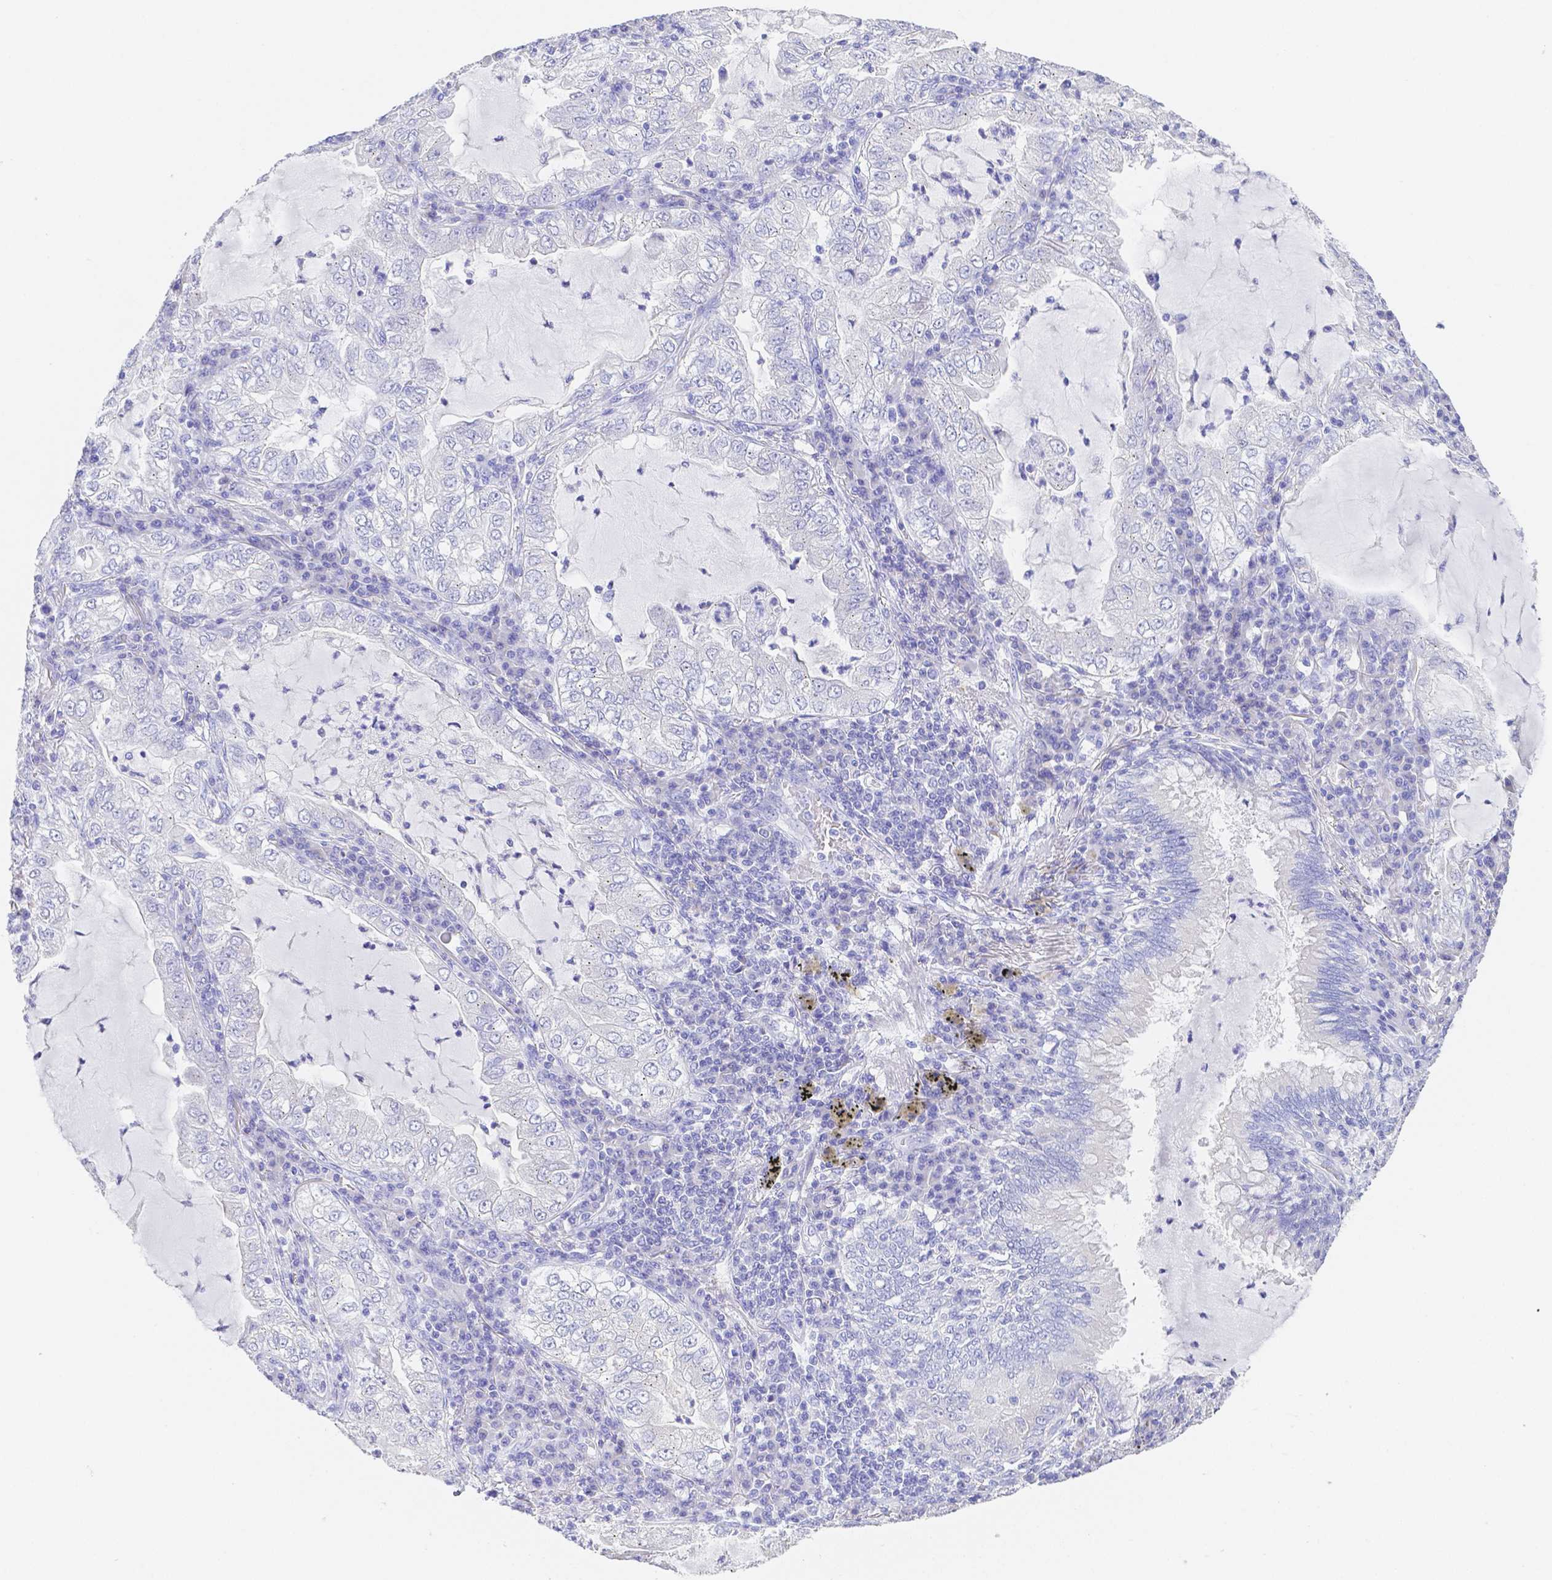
{"staining": {"intensity": "negative", "quantity": "none", "location": "none"}, "tissue": "lung cancer", "cell_type": "Tumor cells", "image_type": "cancer", "snomed": [{"axis": "morphology", "description": "Adenocarcinoma, NOS"}, {"axis": "topography", "description": "Lung"}], "caption": "Immunohistochemical staining of human adenocarcinoma (lung) shows no significant positivity in tumor cells.", "gene": "ZG16B", "patient": {"sex": "female", "age": 73}}